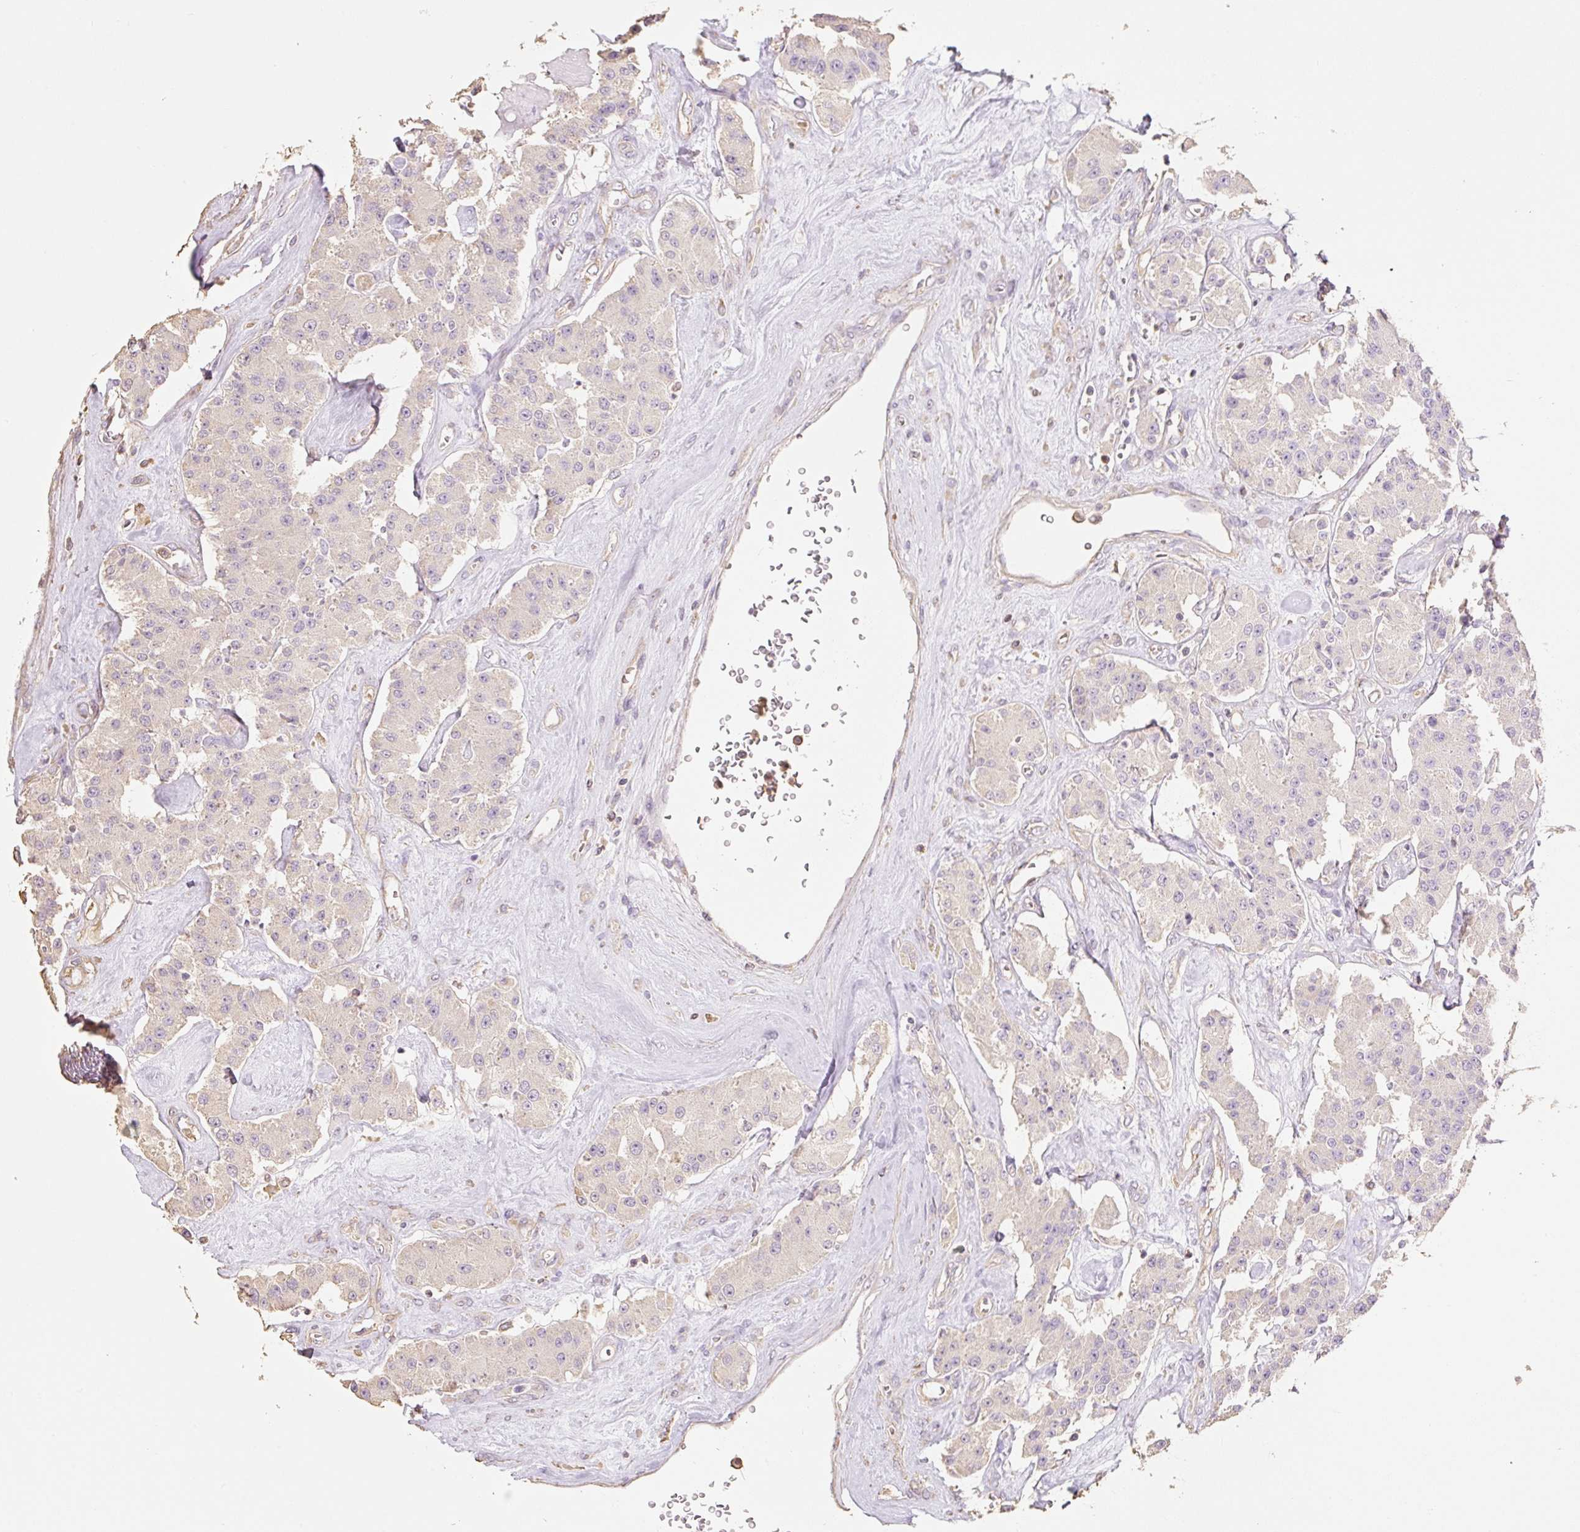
{"staining": {"intensity": "negative", "quantity": "none", "location": "none"}, "tissue": "carcinoid", "cell_type": "Tumor cells", "image_type": "cancer", "snomed": [{"axis": "morphology", "description": "Carcinoid, malignant, NOS"}, {"axis": "topography", "description": "Pancreas"}], "caption": "An immunohistochemistry histopathology image of carcinoid is shown. There is no staining in tumor cells of carcinoid.", "gene": "MBOAT7", "patient": {"sex": "male", "age": 41}}